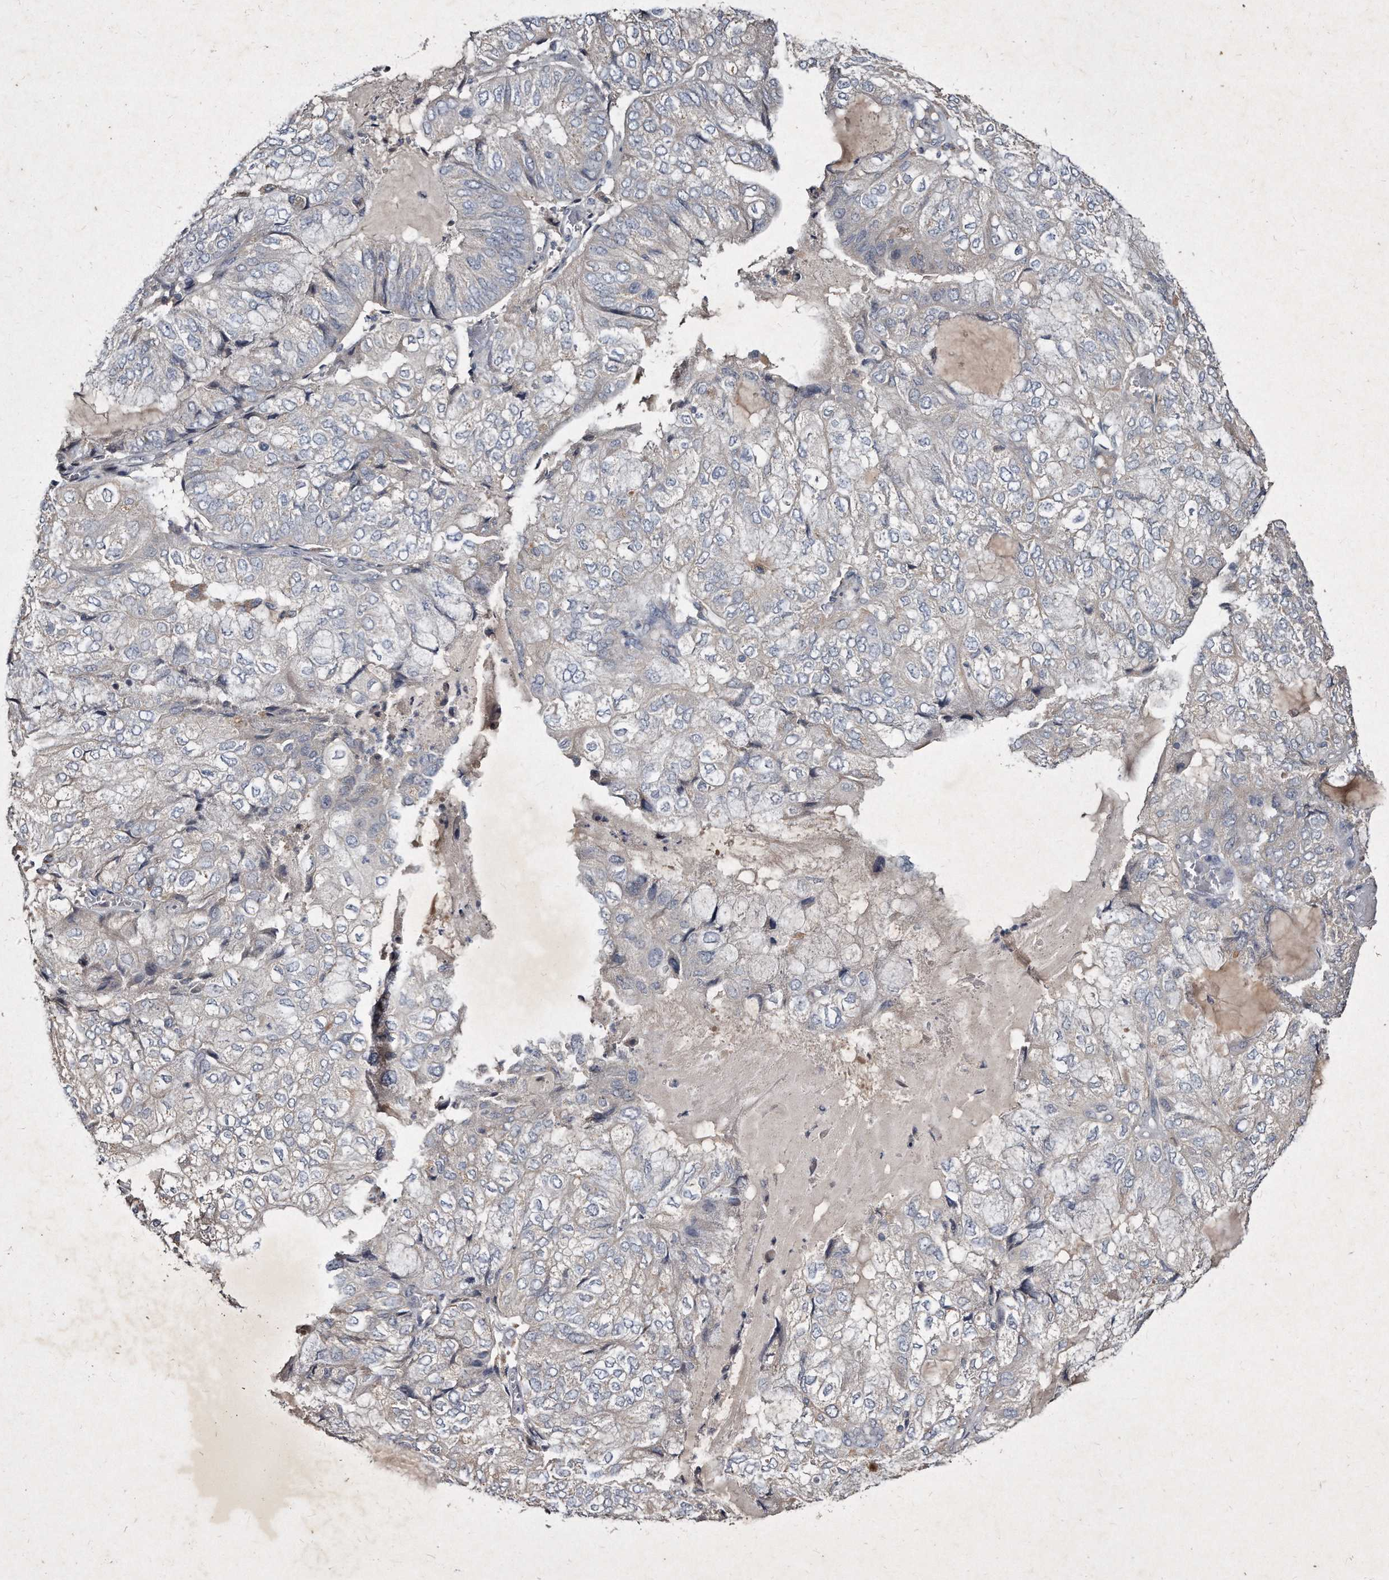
{"staining": {"intensity": "negative", "quantity": "none", "location": "none"}, "tissue": "endometrial cancer", "cell_type": "Tumor cells", "image_type": "cancer", "snomed": [{"axis": "morphology", "description": "Adenocarcinoma, NOS"}, {"axis": "topography", "description": "Endometrium"}], "caption": "High power microscopy histopathology image of an immunohistochemistry (IHC) image of endometrial adenocarcinoma, revealing no significant staining in tumor cells.", "gene": "KLHDC3", "patient": {"sex": "female", "age": 81}}